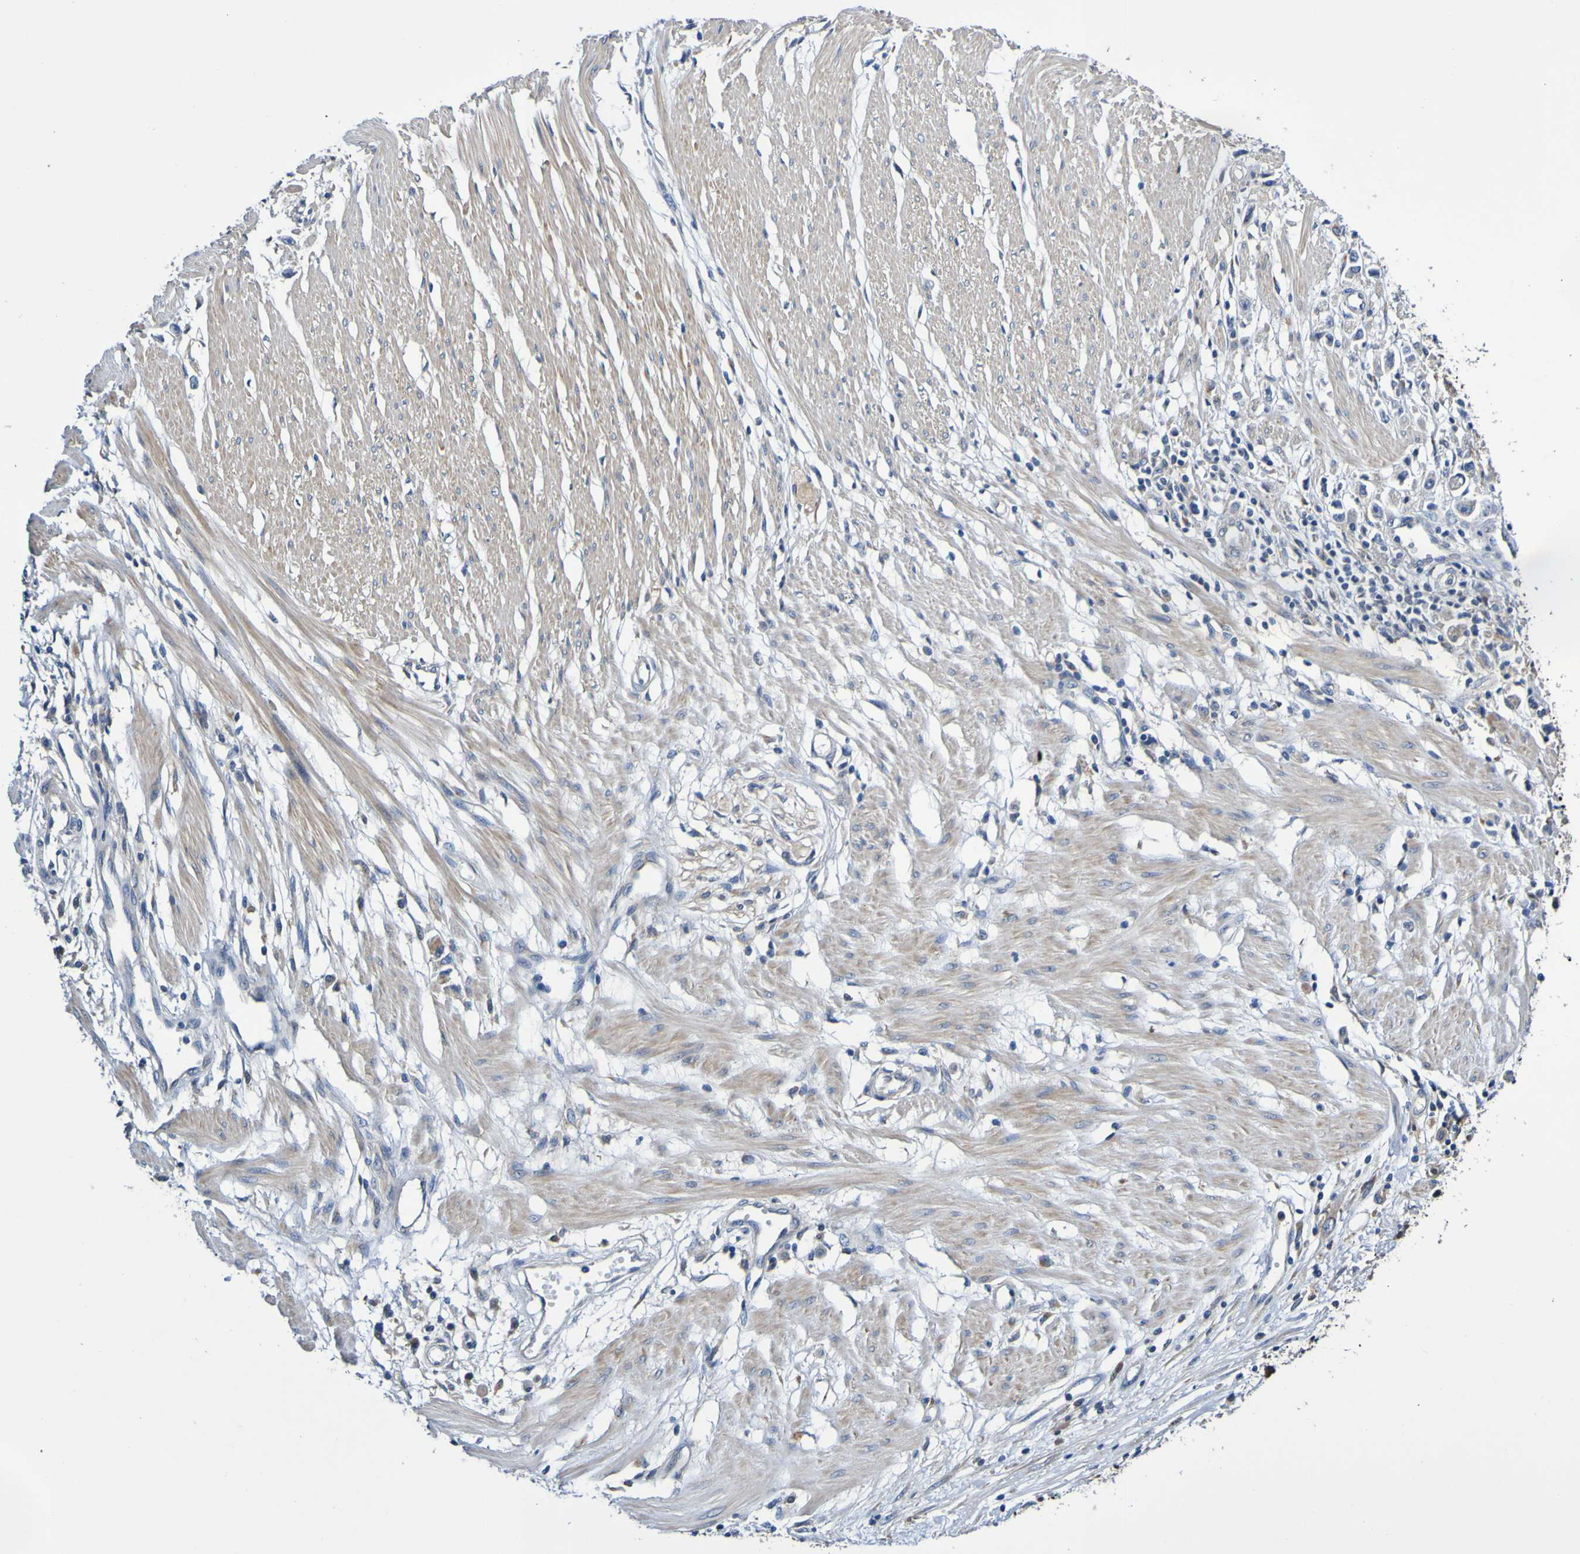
{"staining": {"intensity": "weak", "quantity": ">75%", "location": "cytoplasmic/membranous"}, "tissue": "stomach cancer", "cell_type": "Tumor cells", "image_type": "cancer", "snomed": [{"axis": "morphology", "description": "Adenocarcinoma, NOS"}, {"axis": "topography", "description": "Stomach"}], "caption": "A brown stain shows weak cytoplasmic/membranous expression of a protein in stomach cancer (adenocarcinoma) tumor cells.", "gene": "METAP2", "patient": {"sex": "female", "age": 59}}